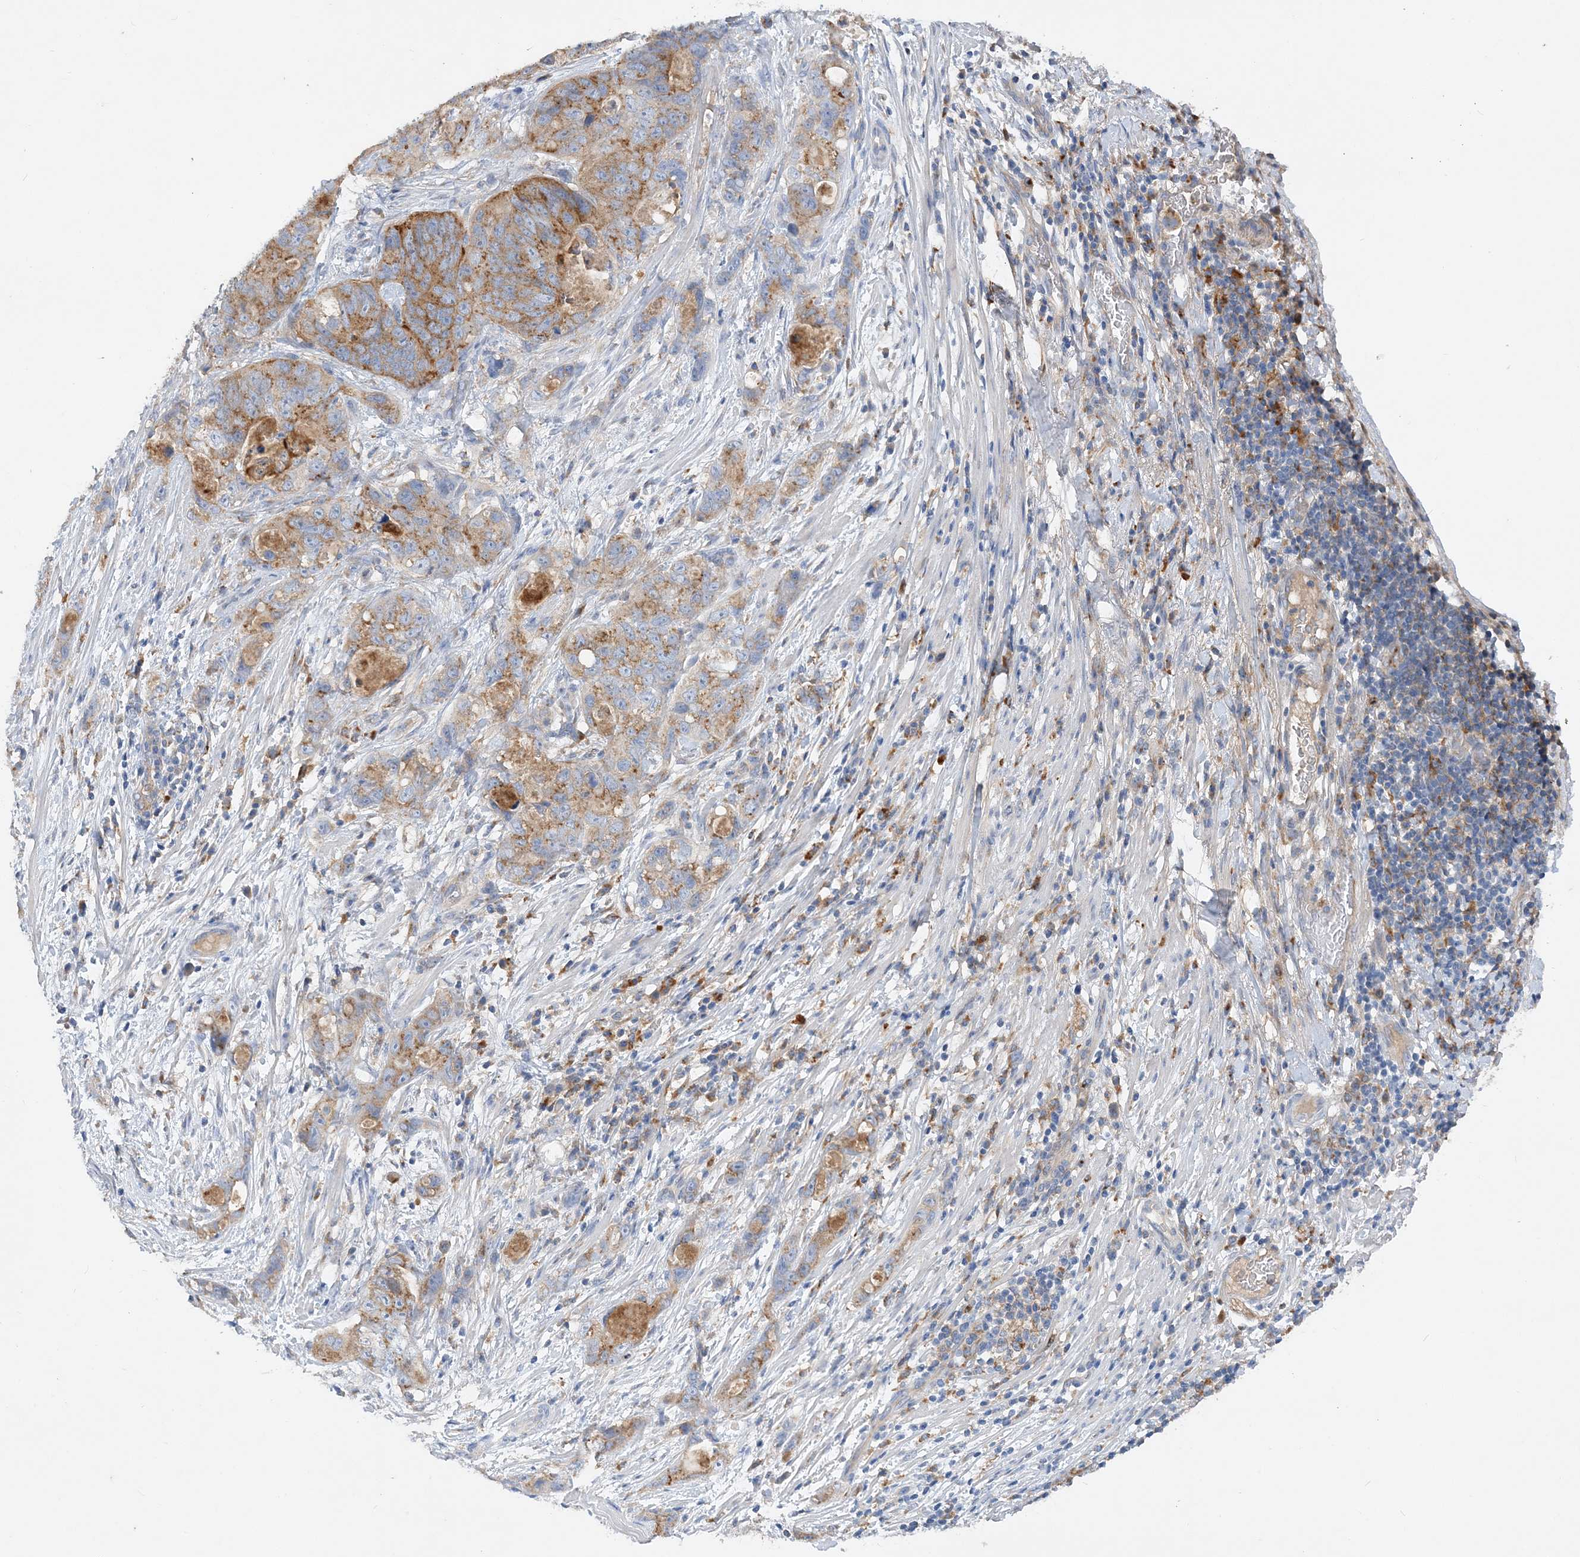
{"staining": {"intensity": "moderate", "quantity": ">75%", "location": "cytoplasmic/membranous"}, "tissue": "stomach cancer", "cell_type": "Tumor cells", "image_type": "cancer", "snomed": [{"axis": "morphology", "description": "Normal tissue, NOS"}, {"axis": "morphology", "description": "Adenocarcinoma, NOS"}, {"axis": "topography", "description": "Stomach"}], "caption": "Tumor cells exhibit medium levels of moderate cytoplasmic/membranous expression in approximately >75% of cells in human stomach cancer (adenocarcinoma).", "gene": "GRINA", "patient": {"sex": "female", "age": 89}}